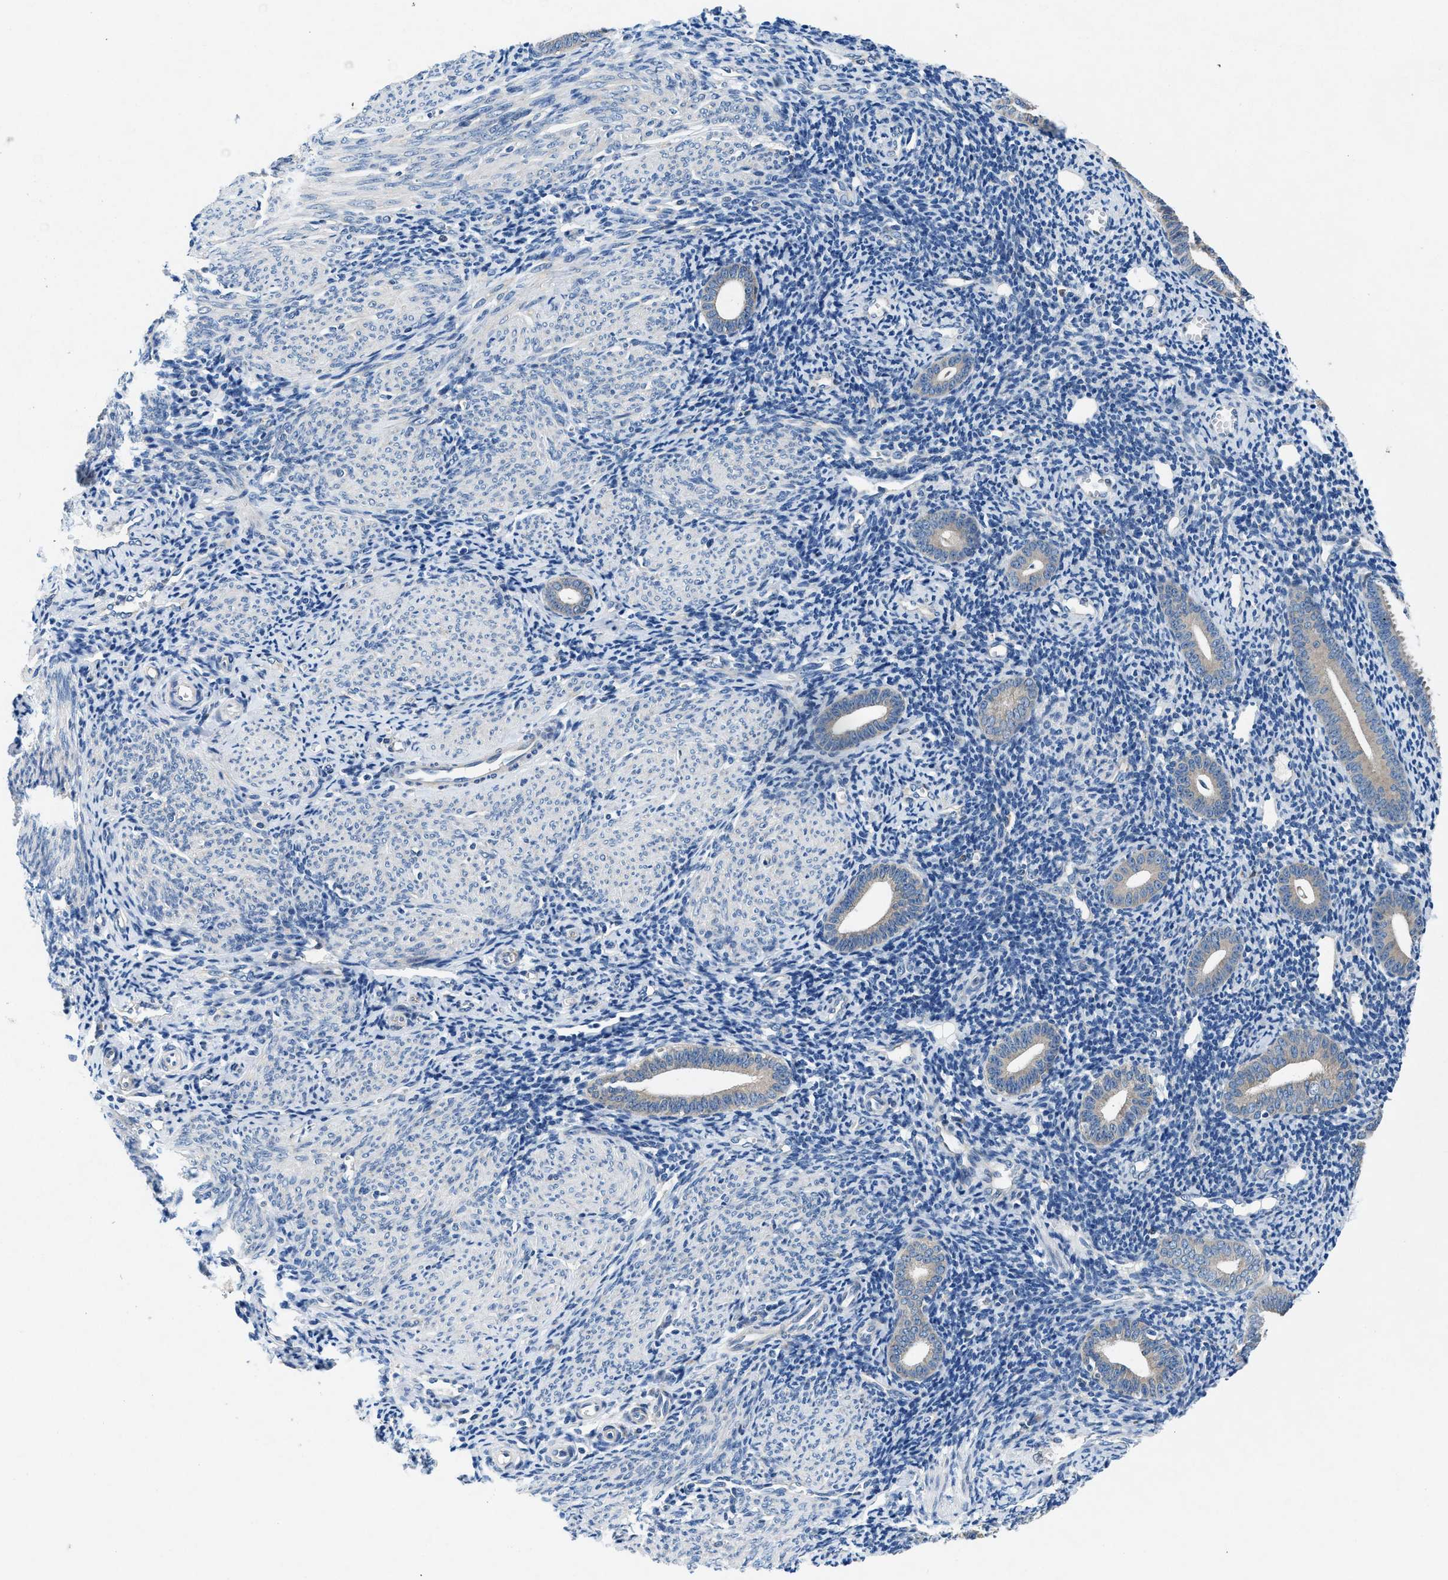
{"staining": {"intensity": "negative", "quantity": "none", "location": "none"}, "tissue": "endometrium", "cell_type": "Cells in endometrial stroma", "image_type": "normal", "snomed": [{"axis": "morphology", "description": "Normal tissue, NOS"}, {"axis": "topography", "description": "Endometrium"}], "caption": "High magnification brightfield microscopy of unremarkable endometrium stained with DAB (3,3'-diaminobenzidine) (brown) and counterstained with hematoxylin (blue): cells in endometrial stroma show no significant expression. The staining was performed using DAB (3,3'-diaminobenzidine) to visualize the protein expression in brown, while the nuclei were stained in blue with hematoxylin (Magnification: 20x).", "gene": "COPS2", "patient": {"sex": "female", "age": 50}}